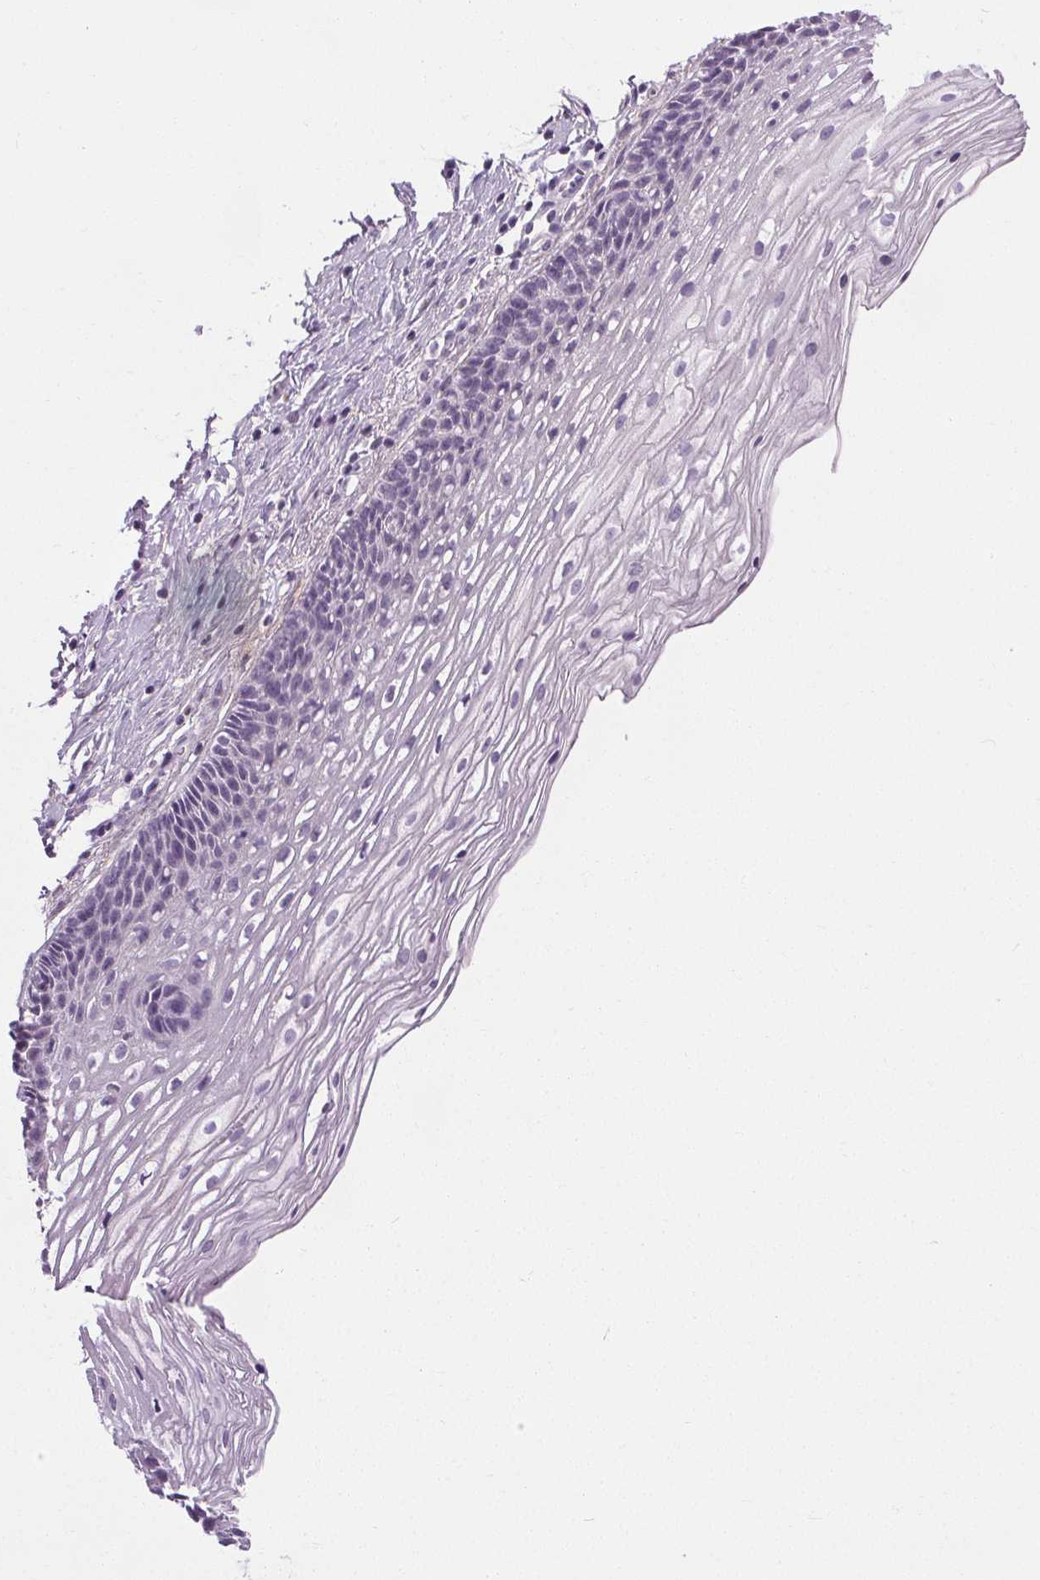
{"staining": {"intensity": "negative", "quantity": "none", "location": "none"}, "tissue": "cervix", "cell_type": "Glandular cells", "image_type": "normal", "snomed": [{"axis": "morphology", "description": "Normal tissue, NOS"}, {"axis": "topography", "description": "Cervix"}], "caption": "High power microscopy micrograph of an immunohistochemistry (IHC) image of unremarkable cervix, revealing no significant positivity in glandular cells. (DAB (3,3'-diaminobenzidine) immunohistochemistry (IHC) visualized using brightfield microscopy, high magnification).", "gene": "TMEM240", "patient": {"sex": "female", "age": 34}}